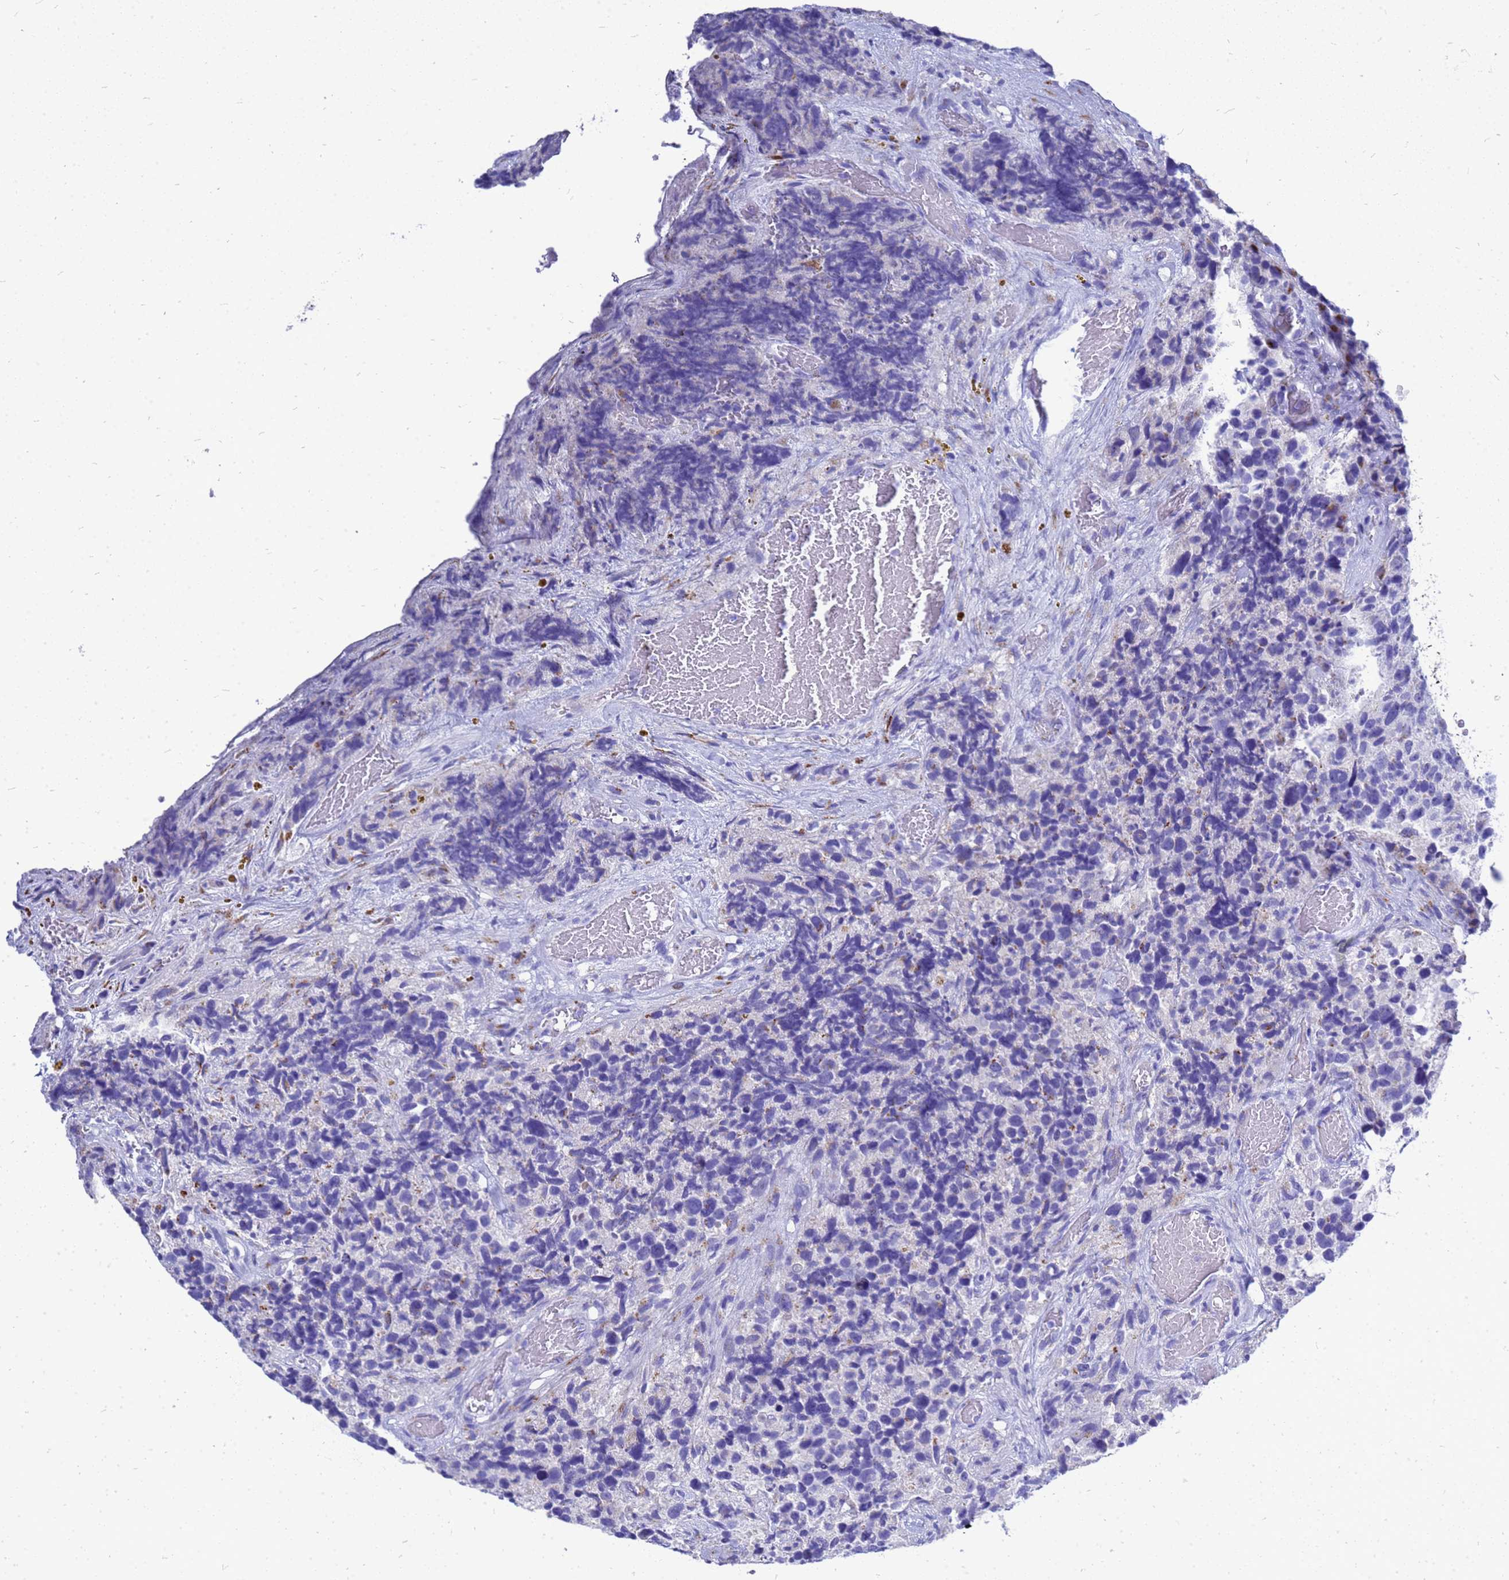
{"staining": {"intensity": "negative", "quantity": "none", "location": "none"}, "tissue": "glioma", "cell_type": "Tumor cells", "image_type": "cancer", "snomed": [{"axis": "morphology", "description": "Glioma, malignant, High grade"}, {"axis": "topography", "description": "Brain"}], "caption": "Tumor cells show no significant positivity in malignant glioma (high-grade).", "gene": "OR52E2", "patient": {"sex": "male", "age": 69}}